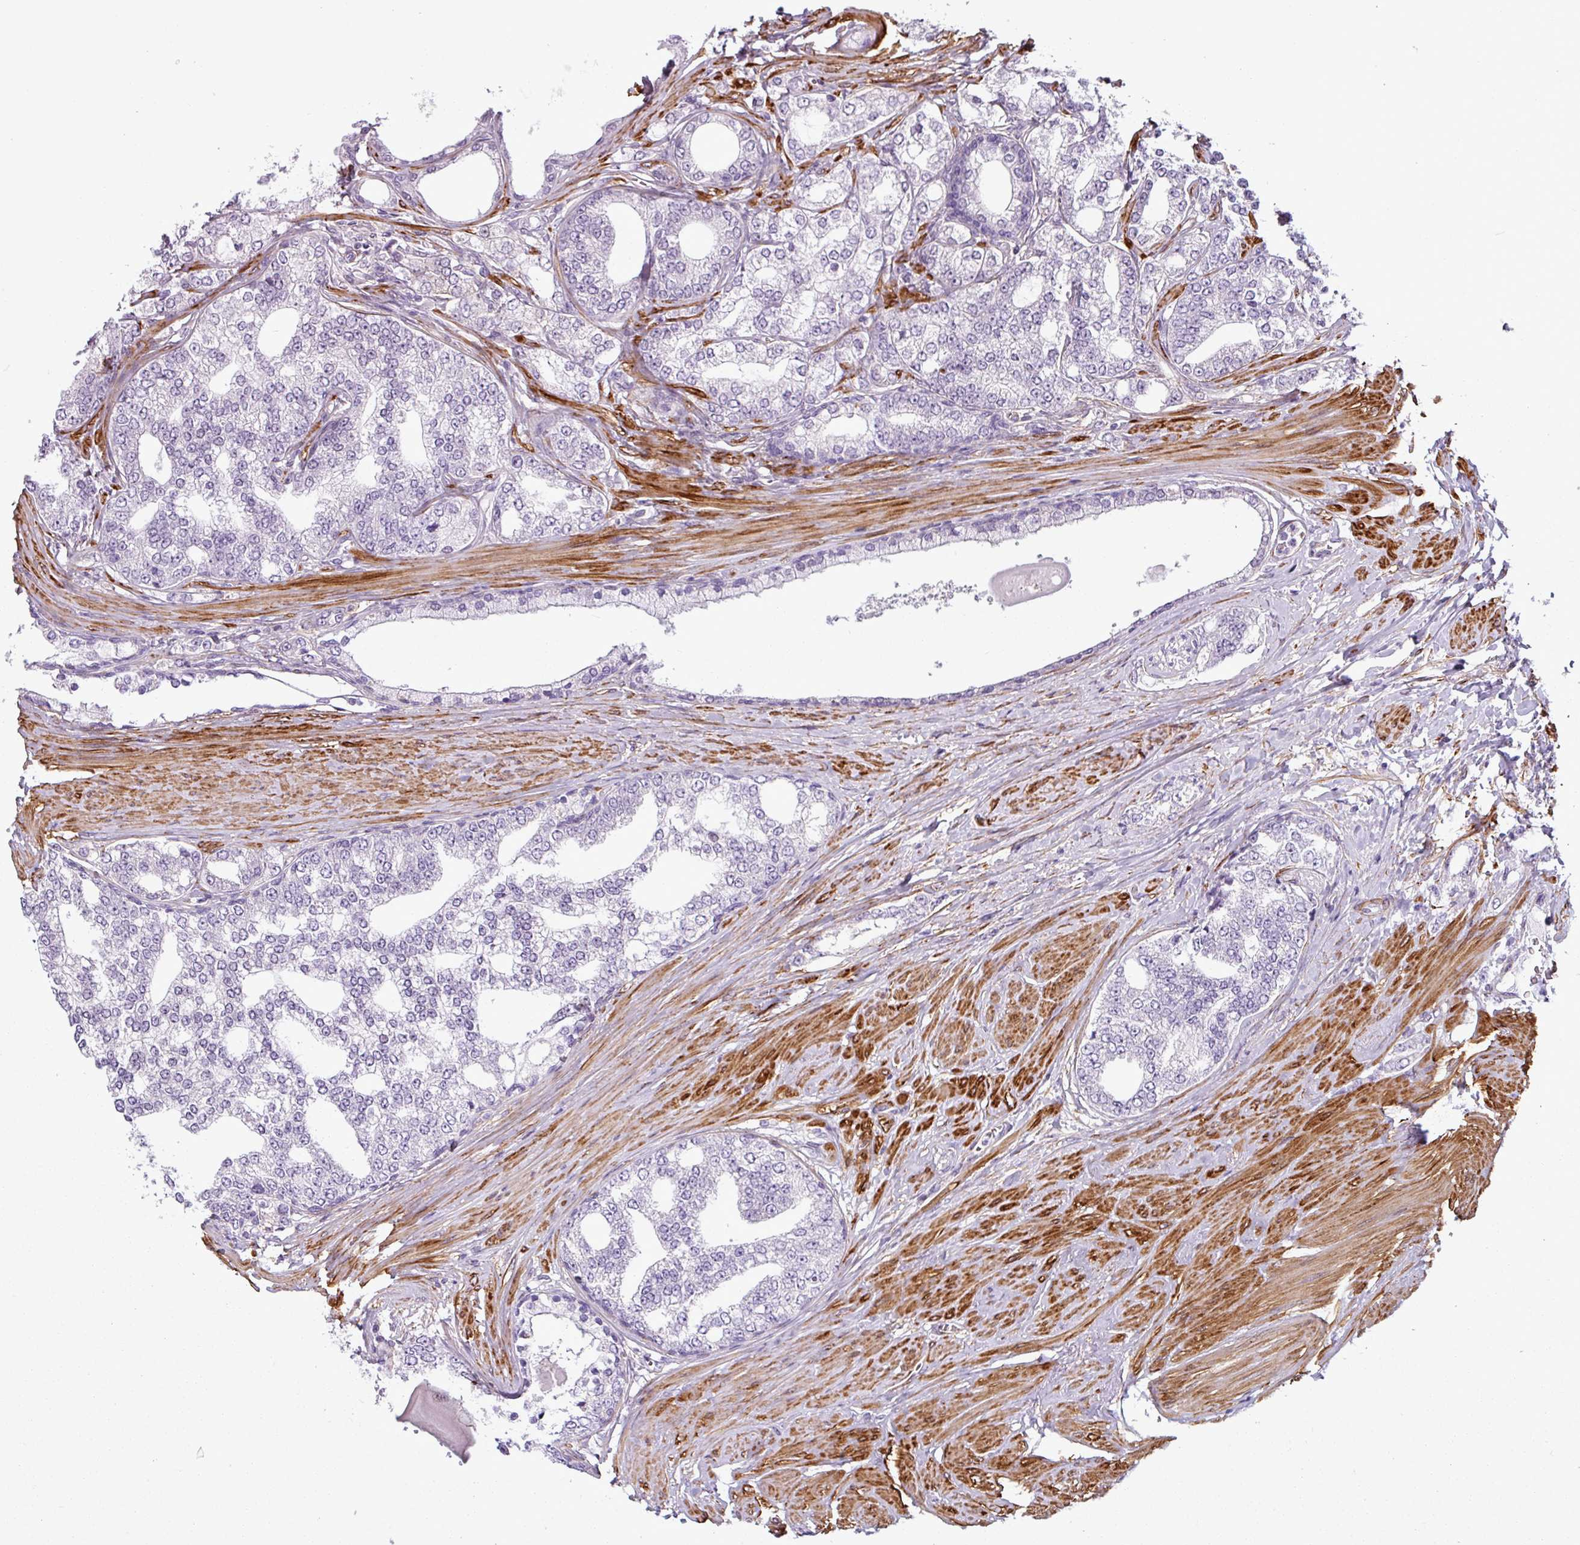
{"staining": {"intensity": "negative", "quantity": "none", "location": "none"}, "tissue": "prostate cancer", "cell_type": "Tumor cells", "image_type": "cancer", "snomed": [{"axis": "morphology", "description": "Adenocarcinoma, High grade"}, {"axis": "topography", "description": "Prostate"}], "caption": "Tumor cells are negative for brown protein staining in prostate cancer.", "gene": "ATP10A", "patient": {"sex": "male", "age": 64}}